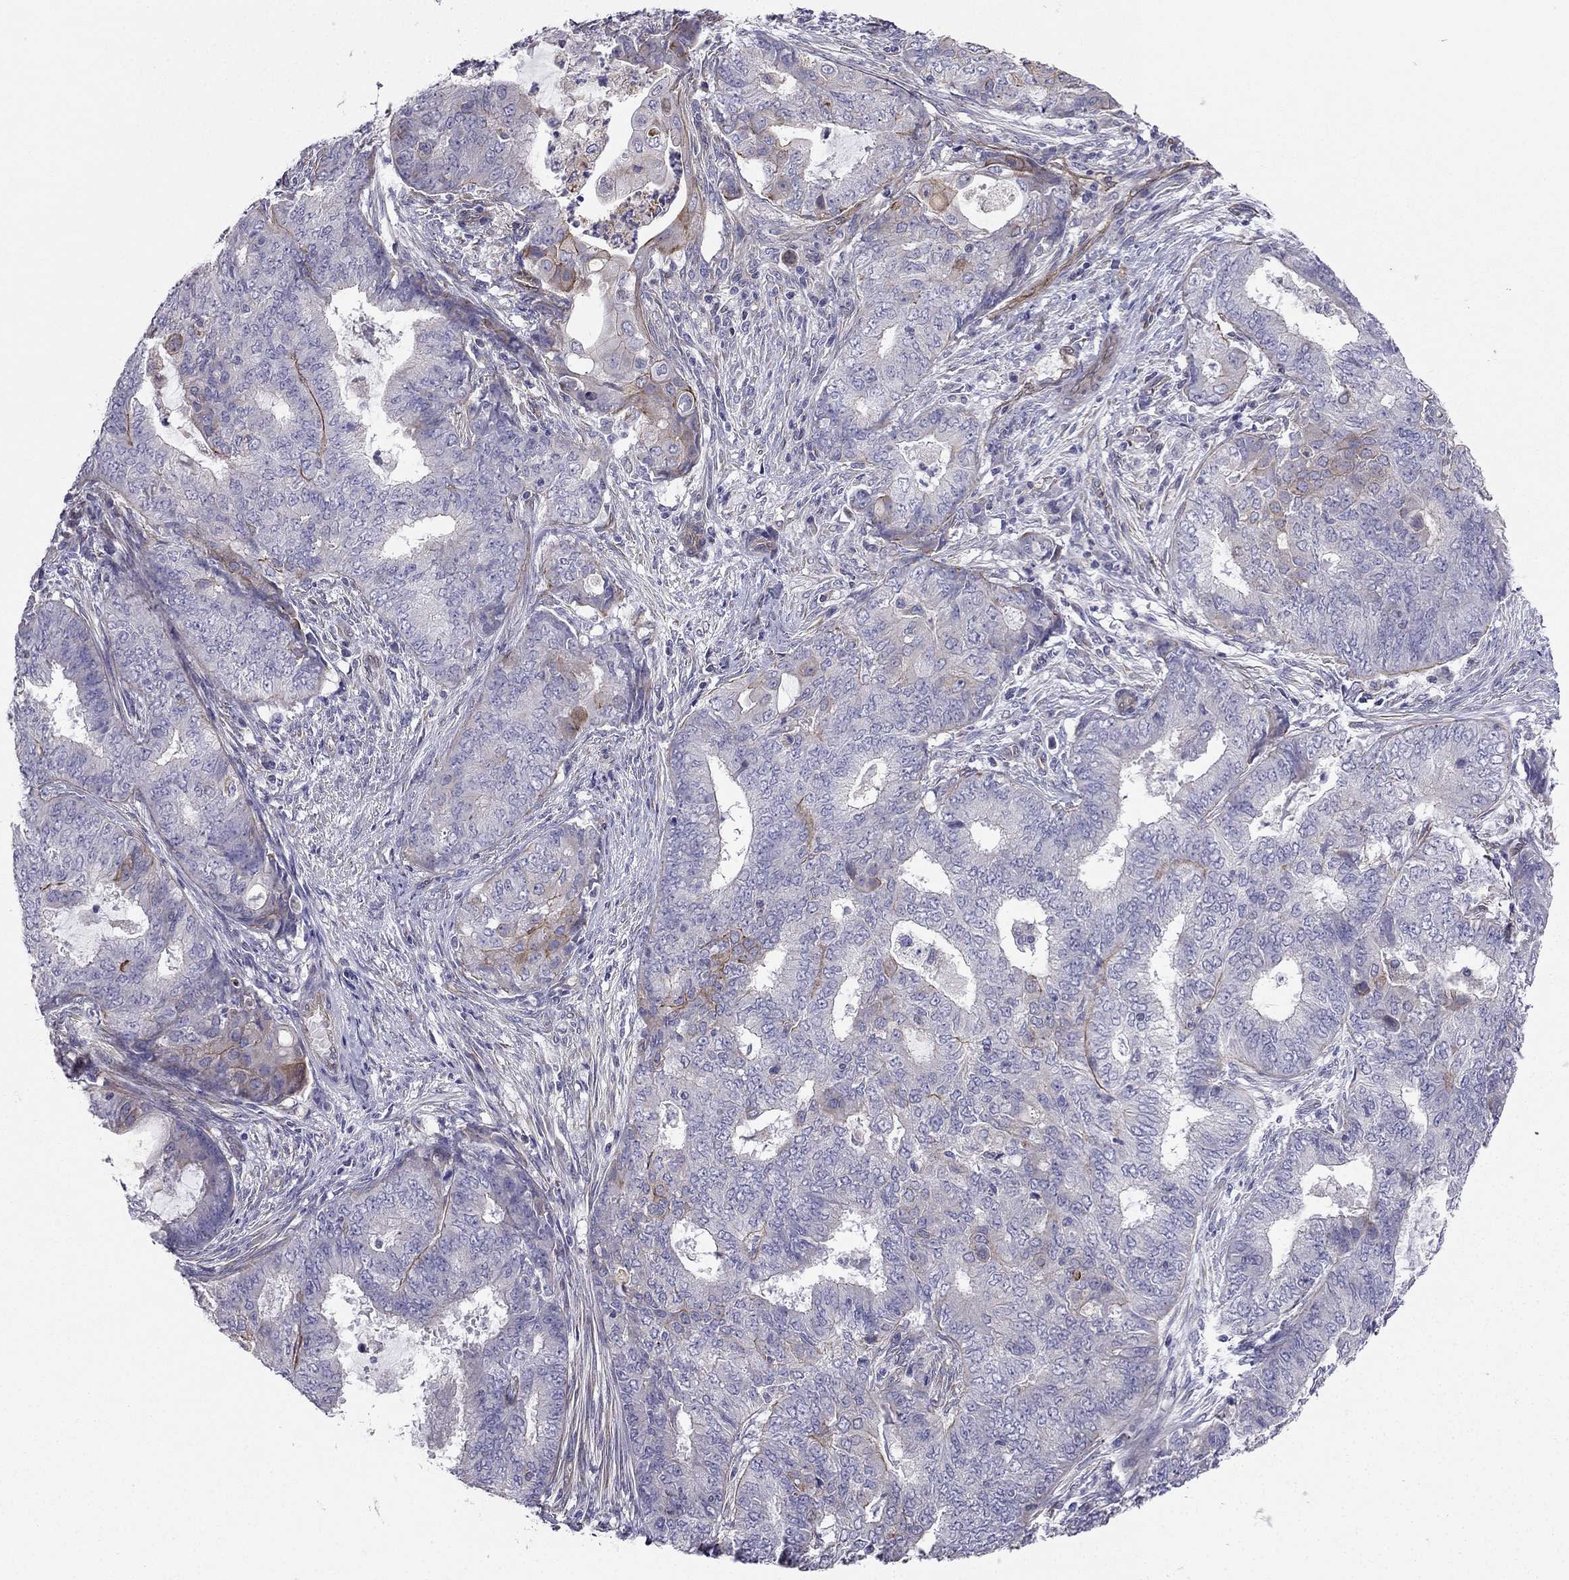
{"staining": {"intensity": "moderate", "quantity": "<25%", "location": "cytoplasmic/membranous"}, "tissue": "endometrial cancer", "cell_type": "Tumor cells", "image_type": "cancer", "snomed": [{"axis": "morphology", "description": "Adenocarcinoma, NOS"}, {"axis": "topography", "description": "Endometrium"}], "caption": "Immunohistochemistry histopathology image of human endometrial adenocarcinoma stained for a protein (brown), which shows low levels of moderate cytoplasmic/membranous expression in approximately <25% of tumor cells.", "gene": "ENOX1", "patient": {"sex": "female", "age": 62}}